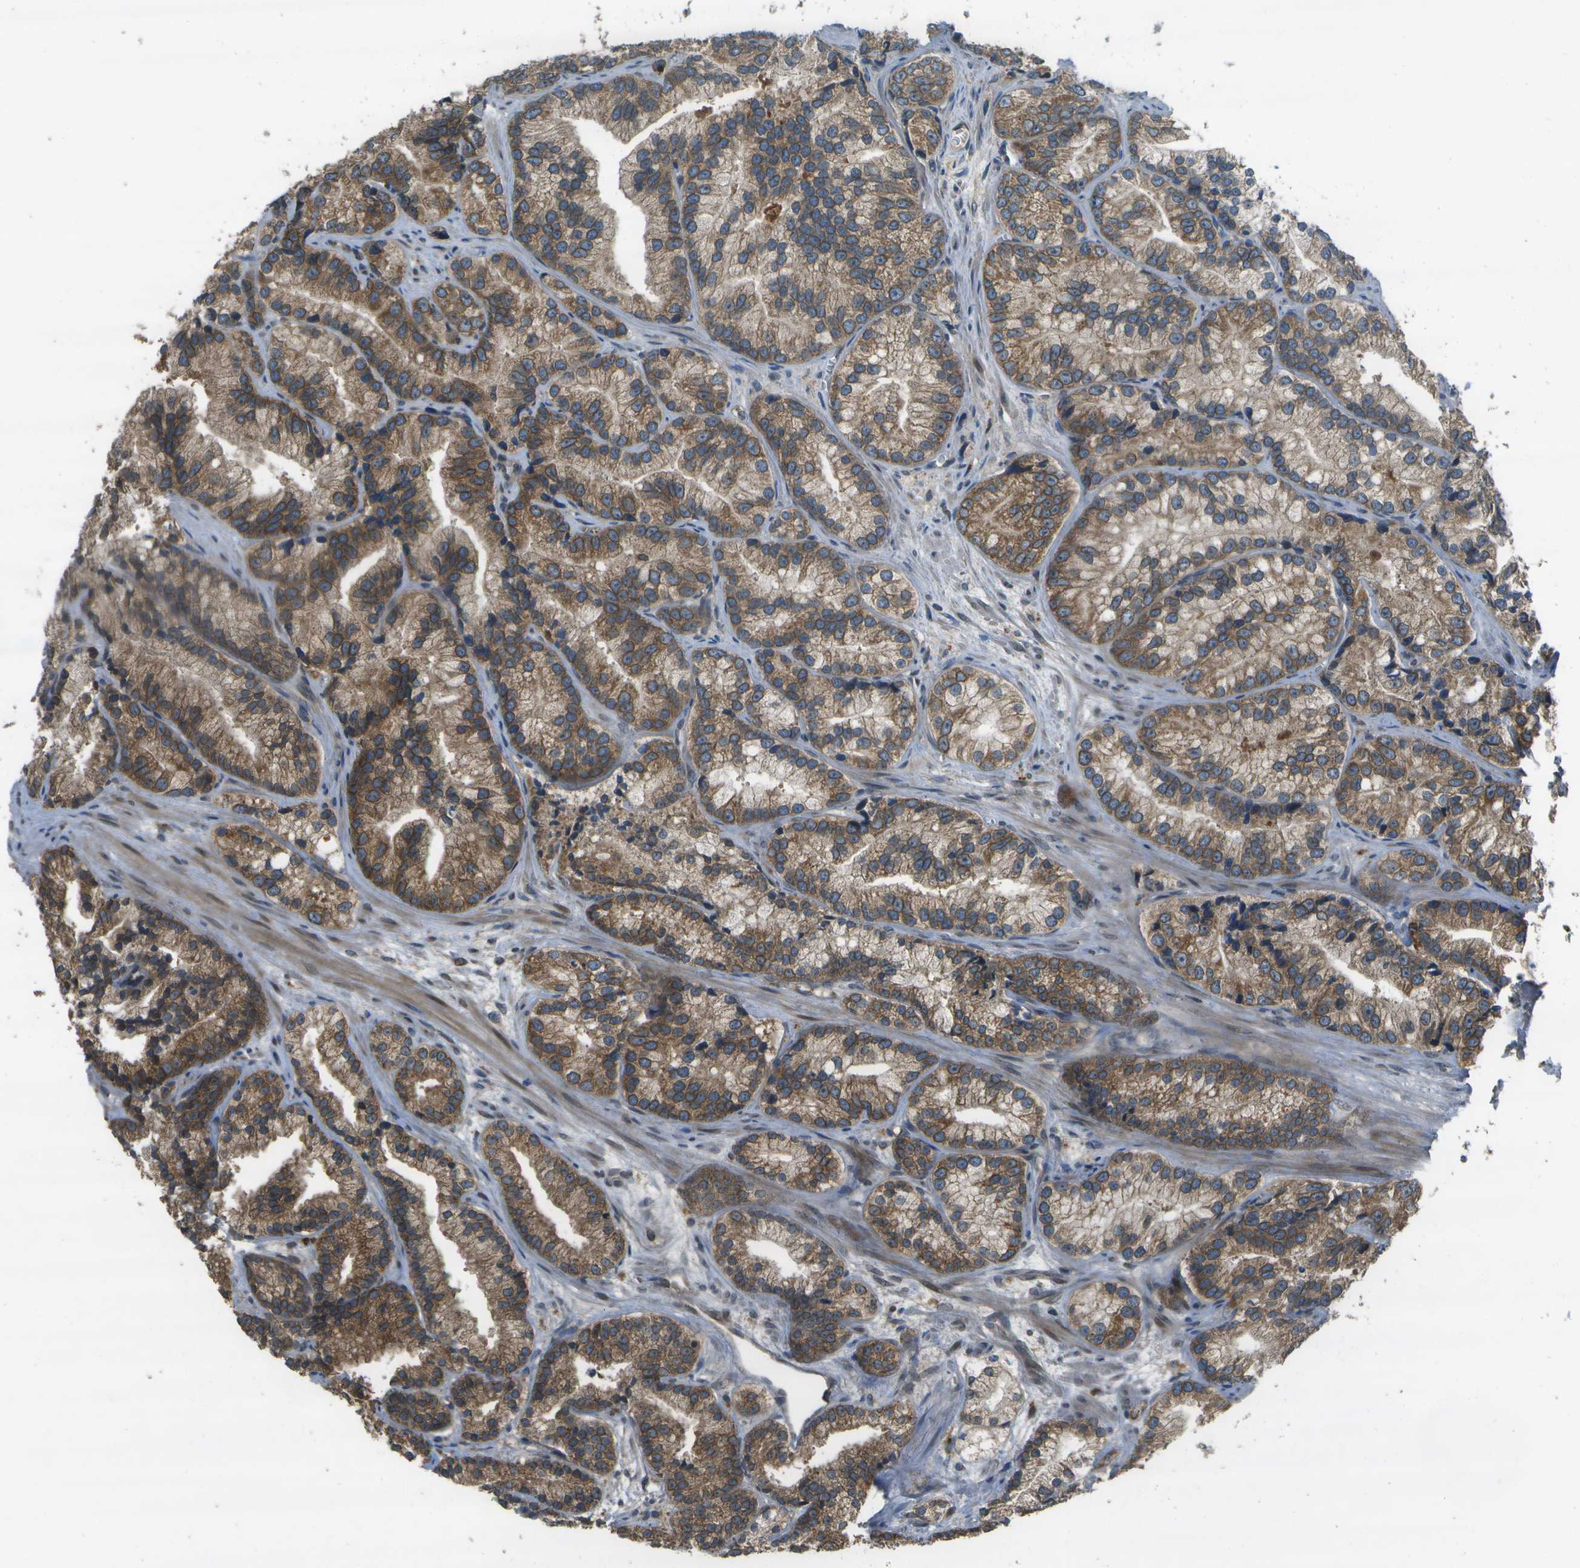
{"staining": {"intensity": "moderate", "quantity": ">75%", "location": "cytoplasmic/membranous"}, "tissue": "prostate cancer", "cell_type": "Tumor cells", "image_type": "cancer", "snomed": [{"axis": "morphology", "description": "Adenocarcinoma, Low grade"}, {"axis": "topography", "description": "Prostate"}], "caption": "Protein staining shows moderate cytoplasmic/membranous expression in about >75% of tumor cells in prostate cancer.", "gene": "HFE", "patient": {"sex": "male", "age": 89}}